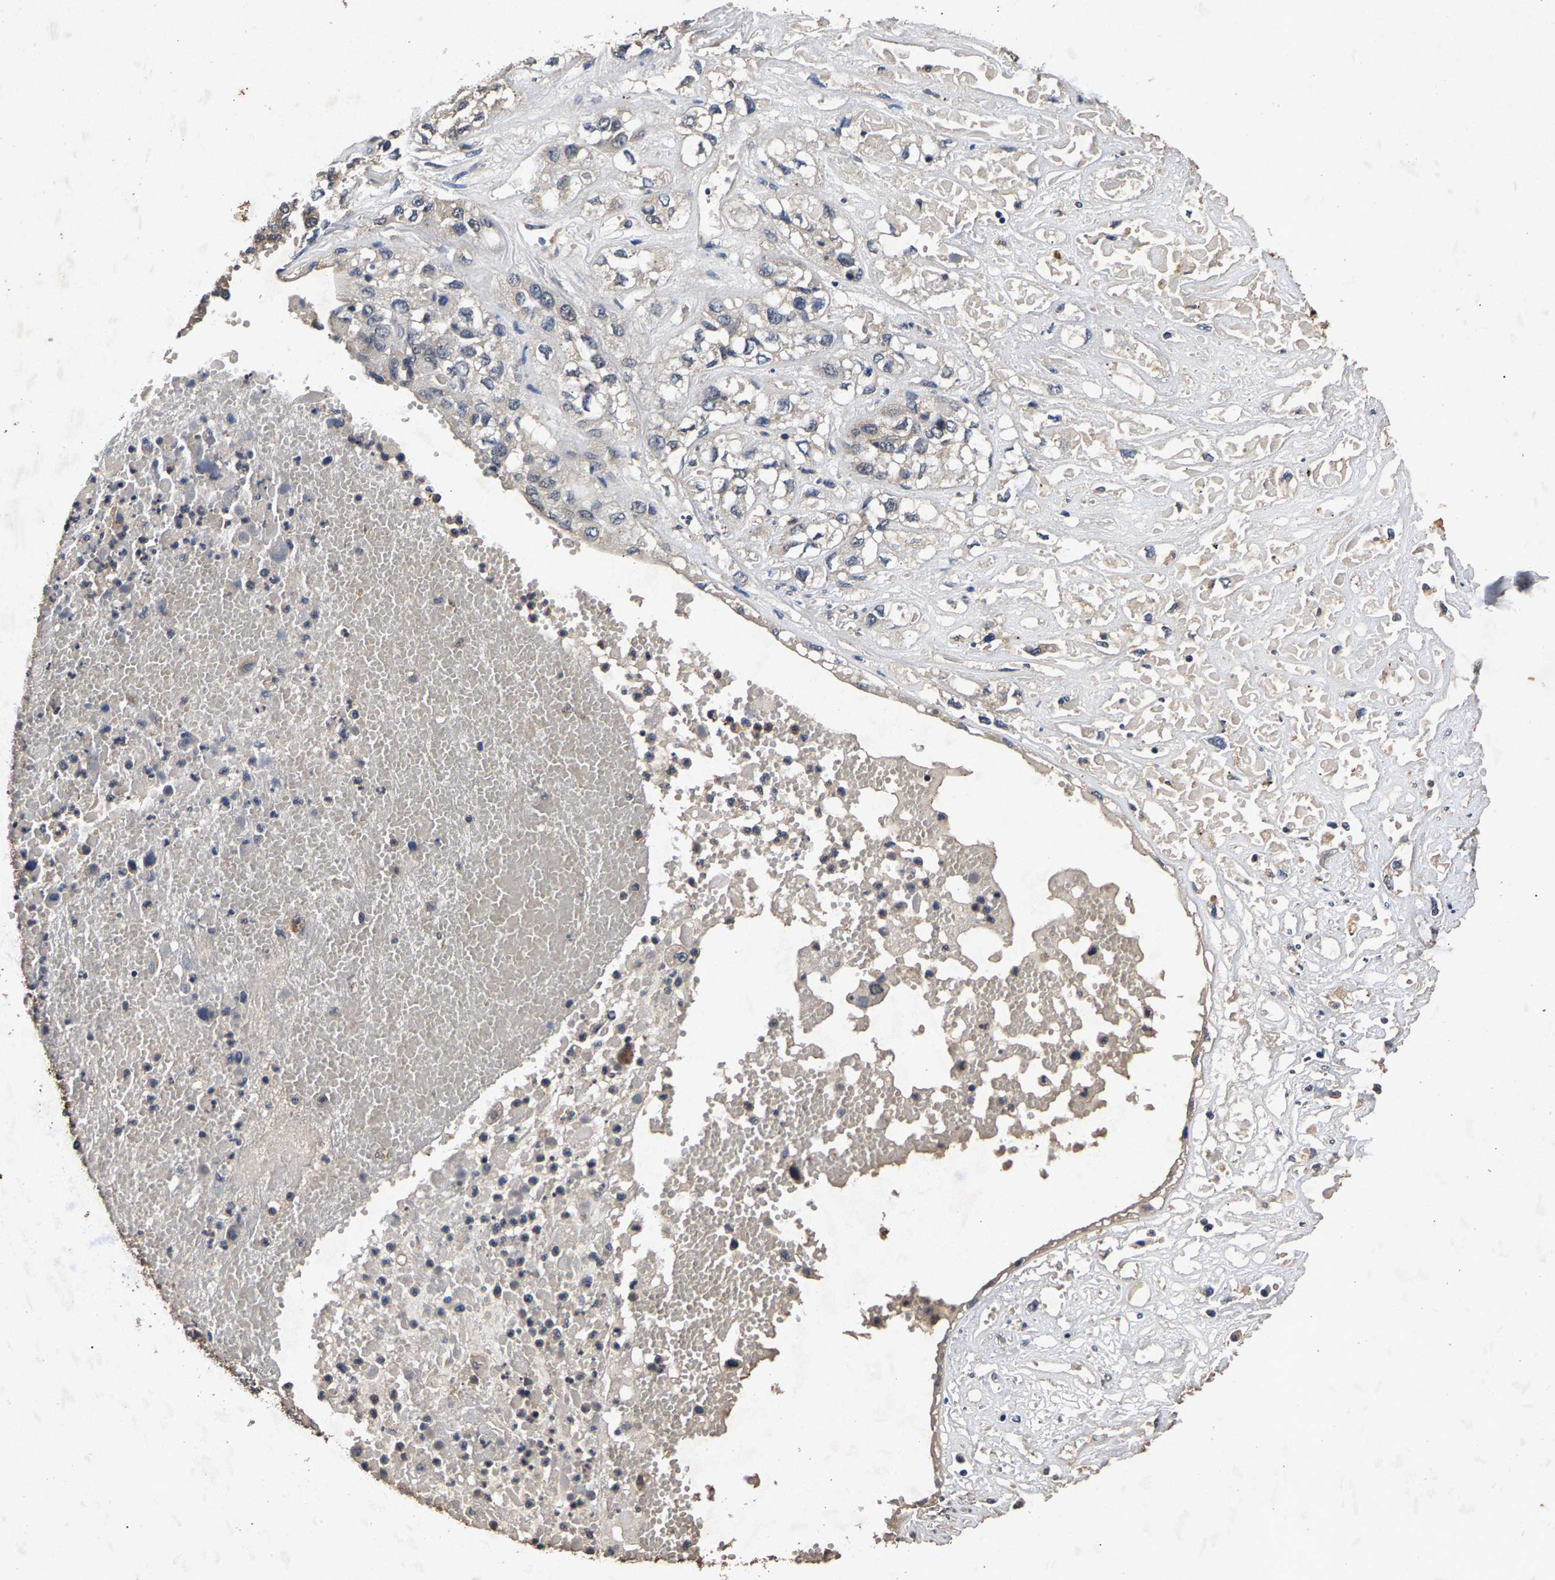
{"staining": {"intensity": "negative", "quantity": "none", "location": "none"}, "tissue": "lung cancer", "cell_type": "Tumor cells", "image_type": "cancer", "snomed": [{"axis": "morphology", "description": "Squamous cell carcinoma, NOS"}, {"axis": "topography", "description": "Lung"}], "caption": "High power microscopy photomicrograph of an IHC image of lung cancer, revealing no significant positivity in tumor cells.", "gene": "PPP1CC", "patient": {"sex": "male", "age": 71}}